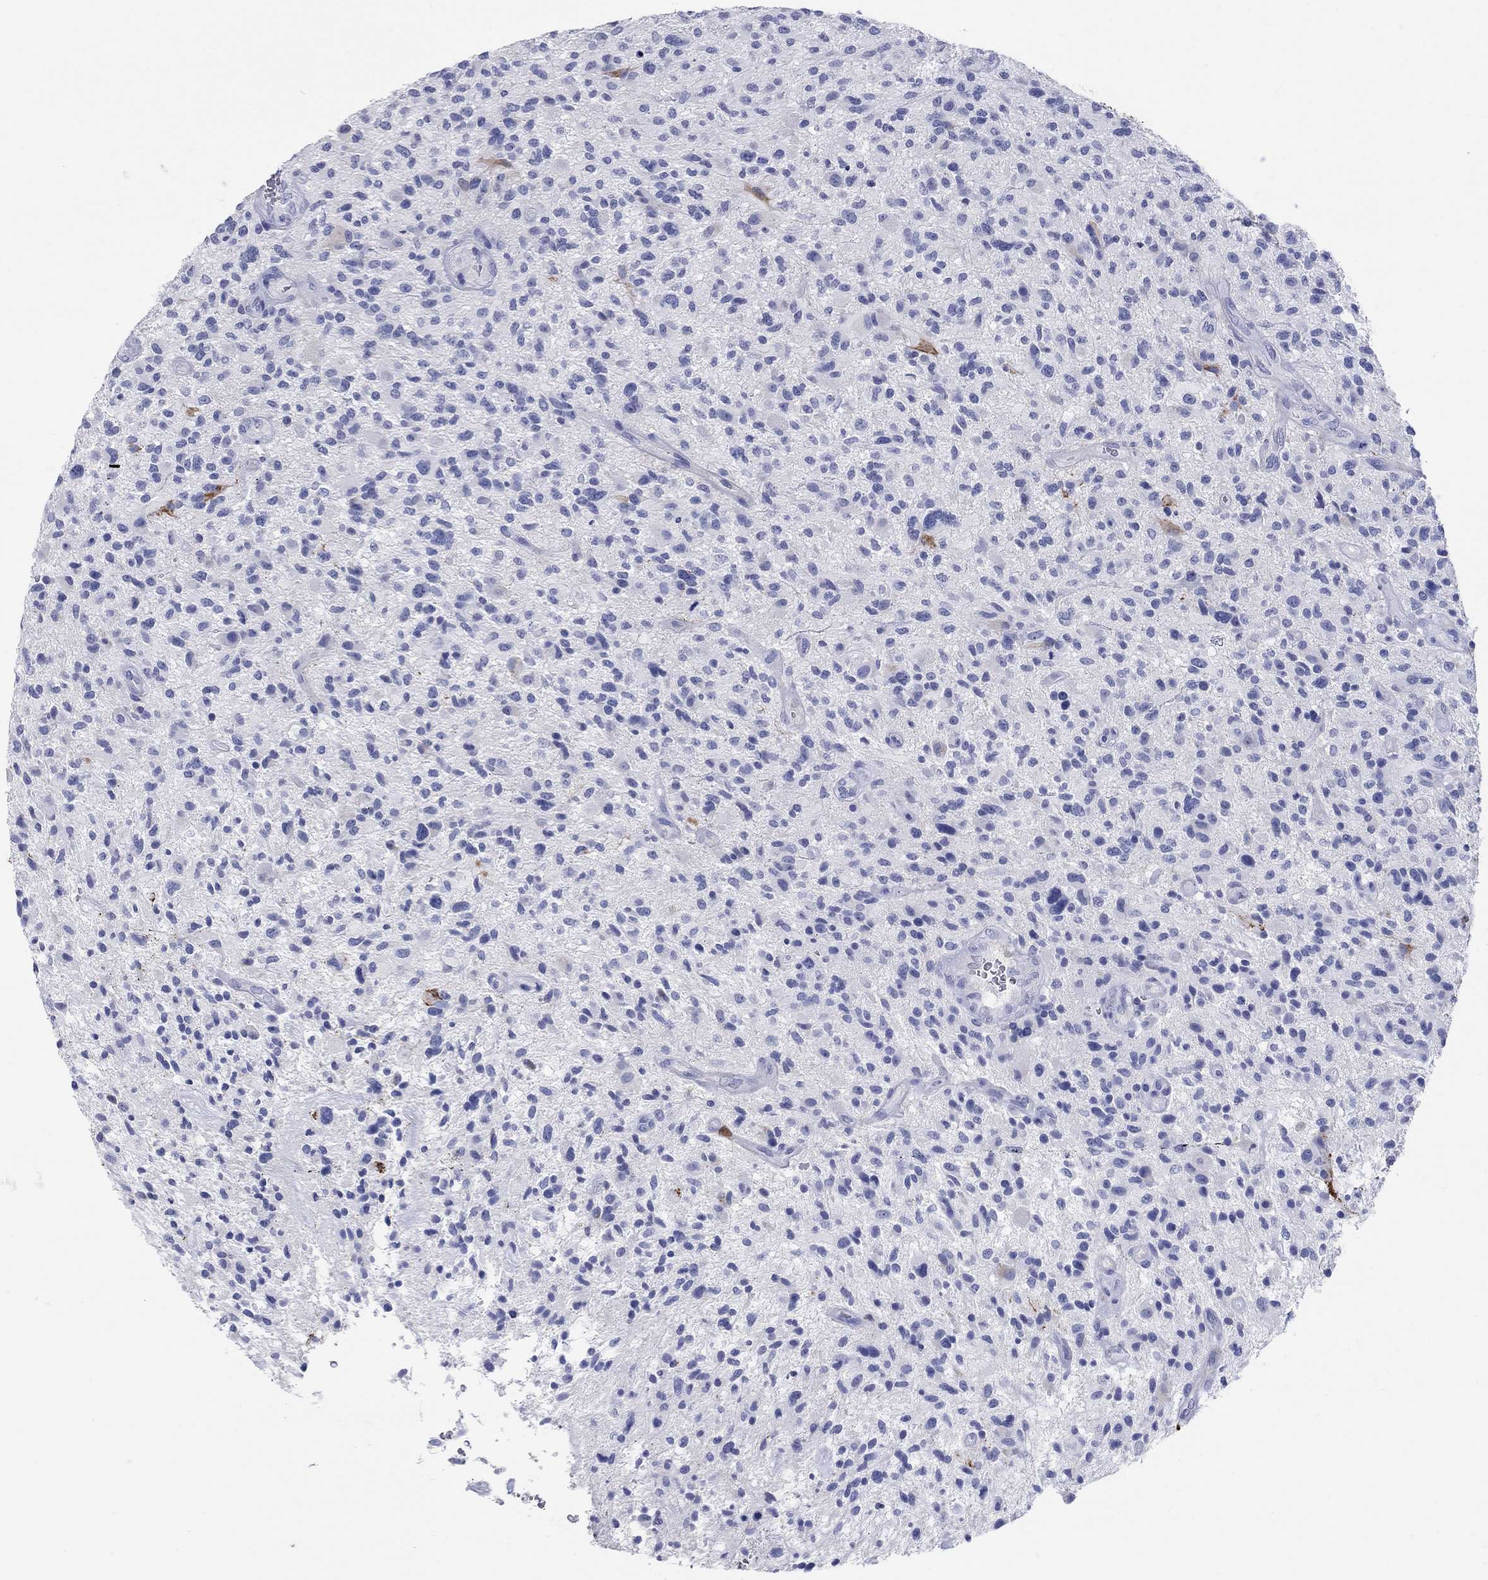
{"staining": {"intensity": "negative", "quantity": "none", "location": "none"}, "tissue": "glioma", "cell_type": "Tumor cells", "image_type": "cancer", "snomed": [{"axis": "morphology", "description": "Glioma, malignant, High grade"}, {"axis": "topography", "description": "Brain"}], "caption": "The photomicrograph shows no significant positivity in tumor cells of malignant high-grade glioma. (DAB (3,3'-diaminobenzidine) immunohistochemistry, high magnification).", "gene": "AKR1C2", "patient": {"sex": "male", "age": 47}}